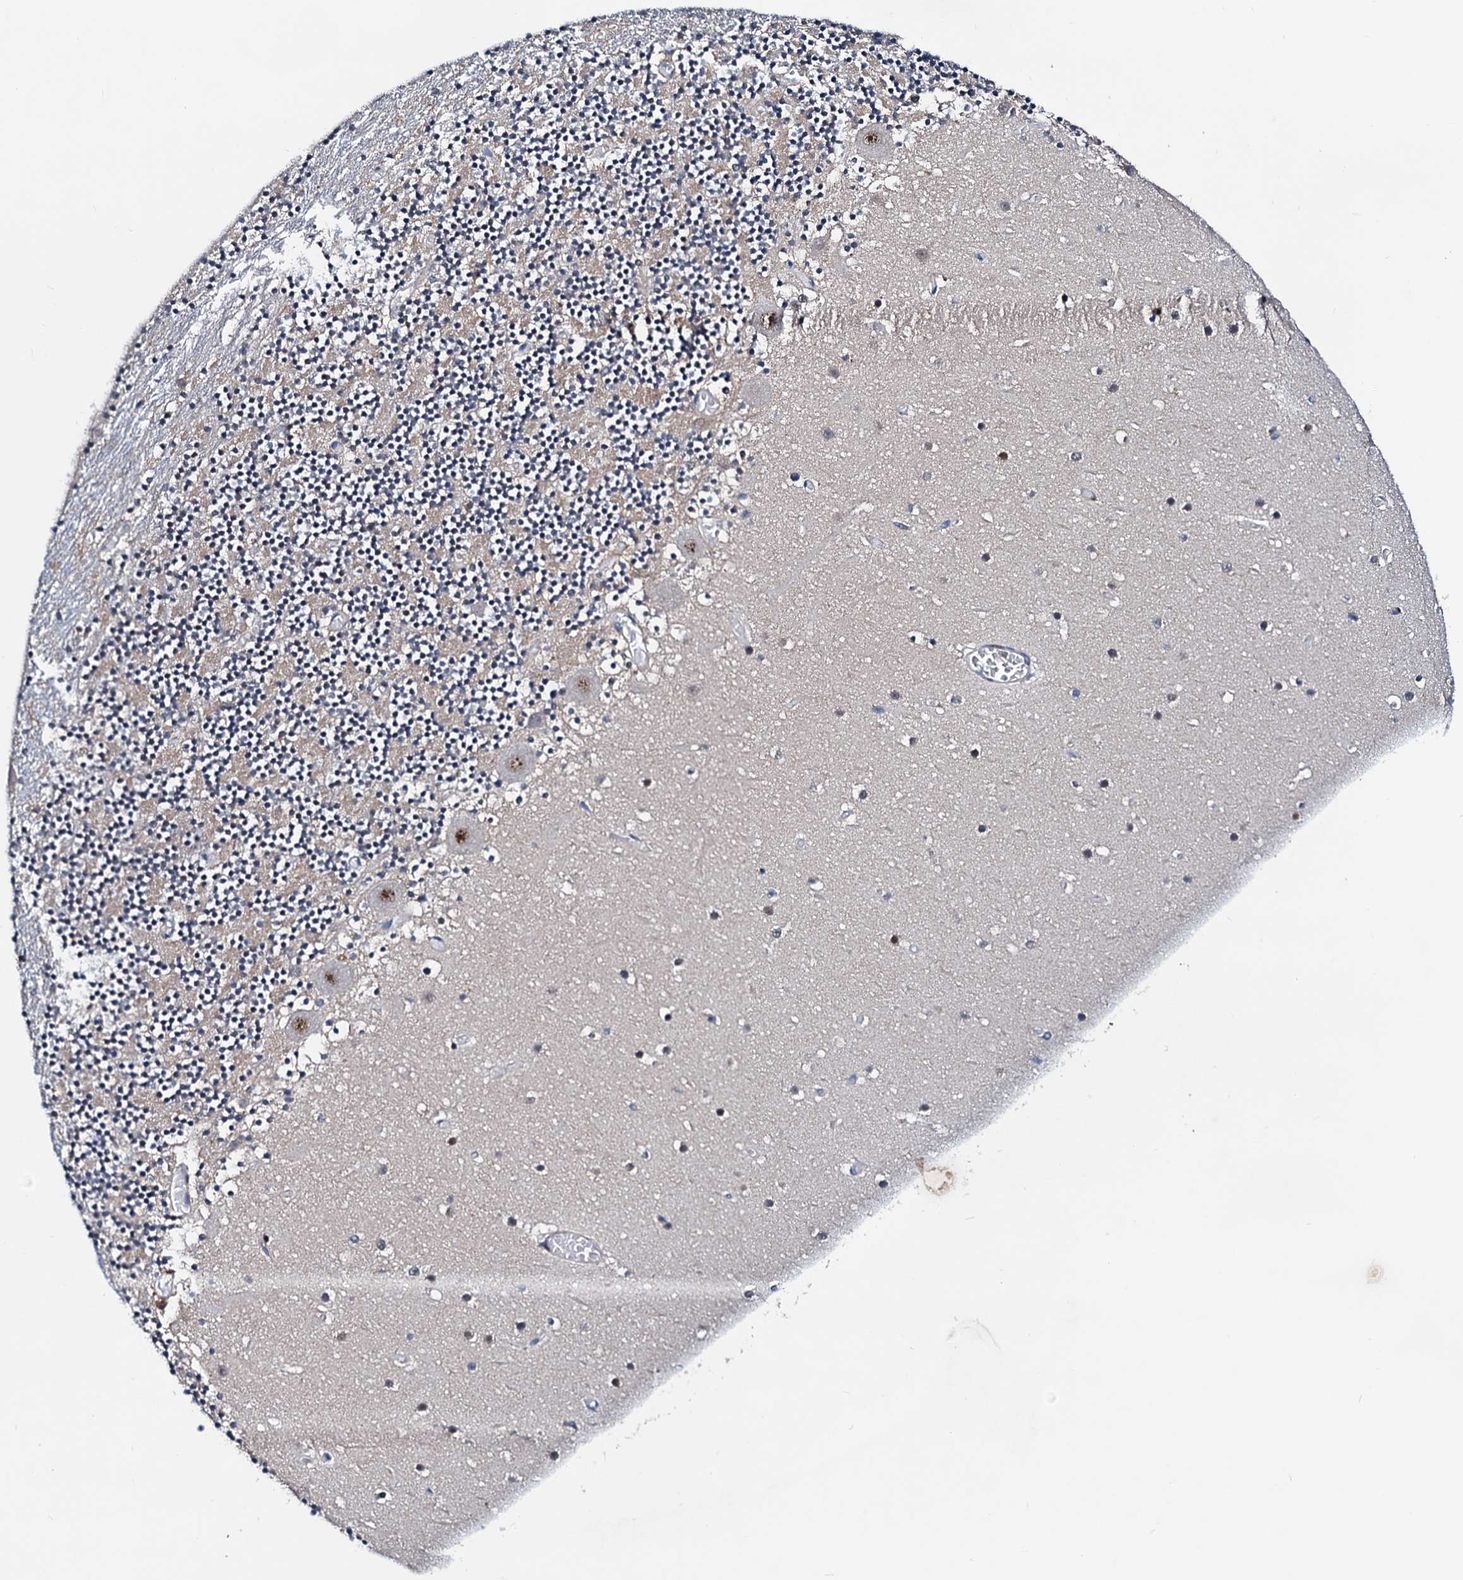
{"staining": {"intensity": "negative", "quantity": "none", "location": "none"}, "tissue": "cerebellum", "cell_type": "Cells in granular layer", "image_type": "normal", "snomed": [{"axis": "morphology", "description": "Normal tissue, NOS"}, {"axis": "topography", "description": "Cerebellum"}], "caption": "High magnification brightfield microscopy of unremarkable cerebellum stained with DAB (brown) and counterstained with hematoxylin (blue): cells in granular layer show no significant expression.", "gene": "COA4", "patient": {"sex": "female", "age": 28}}